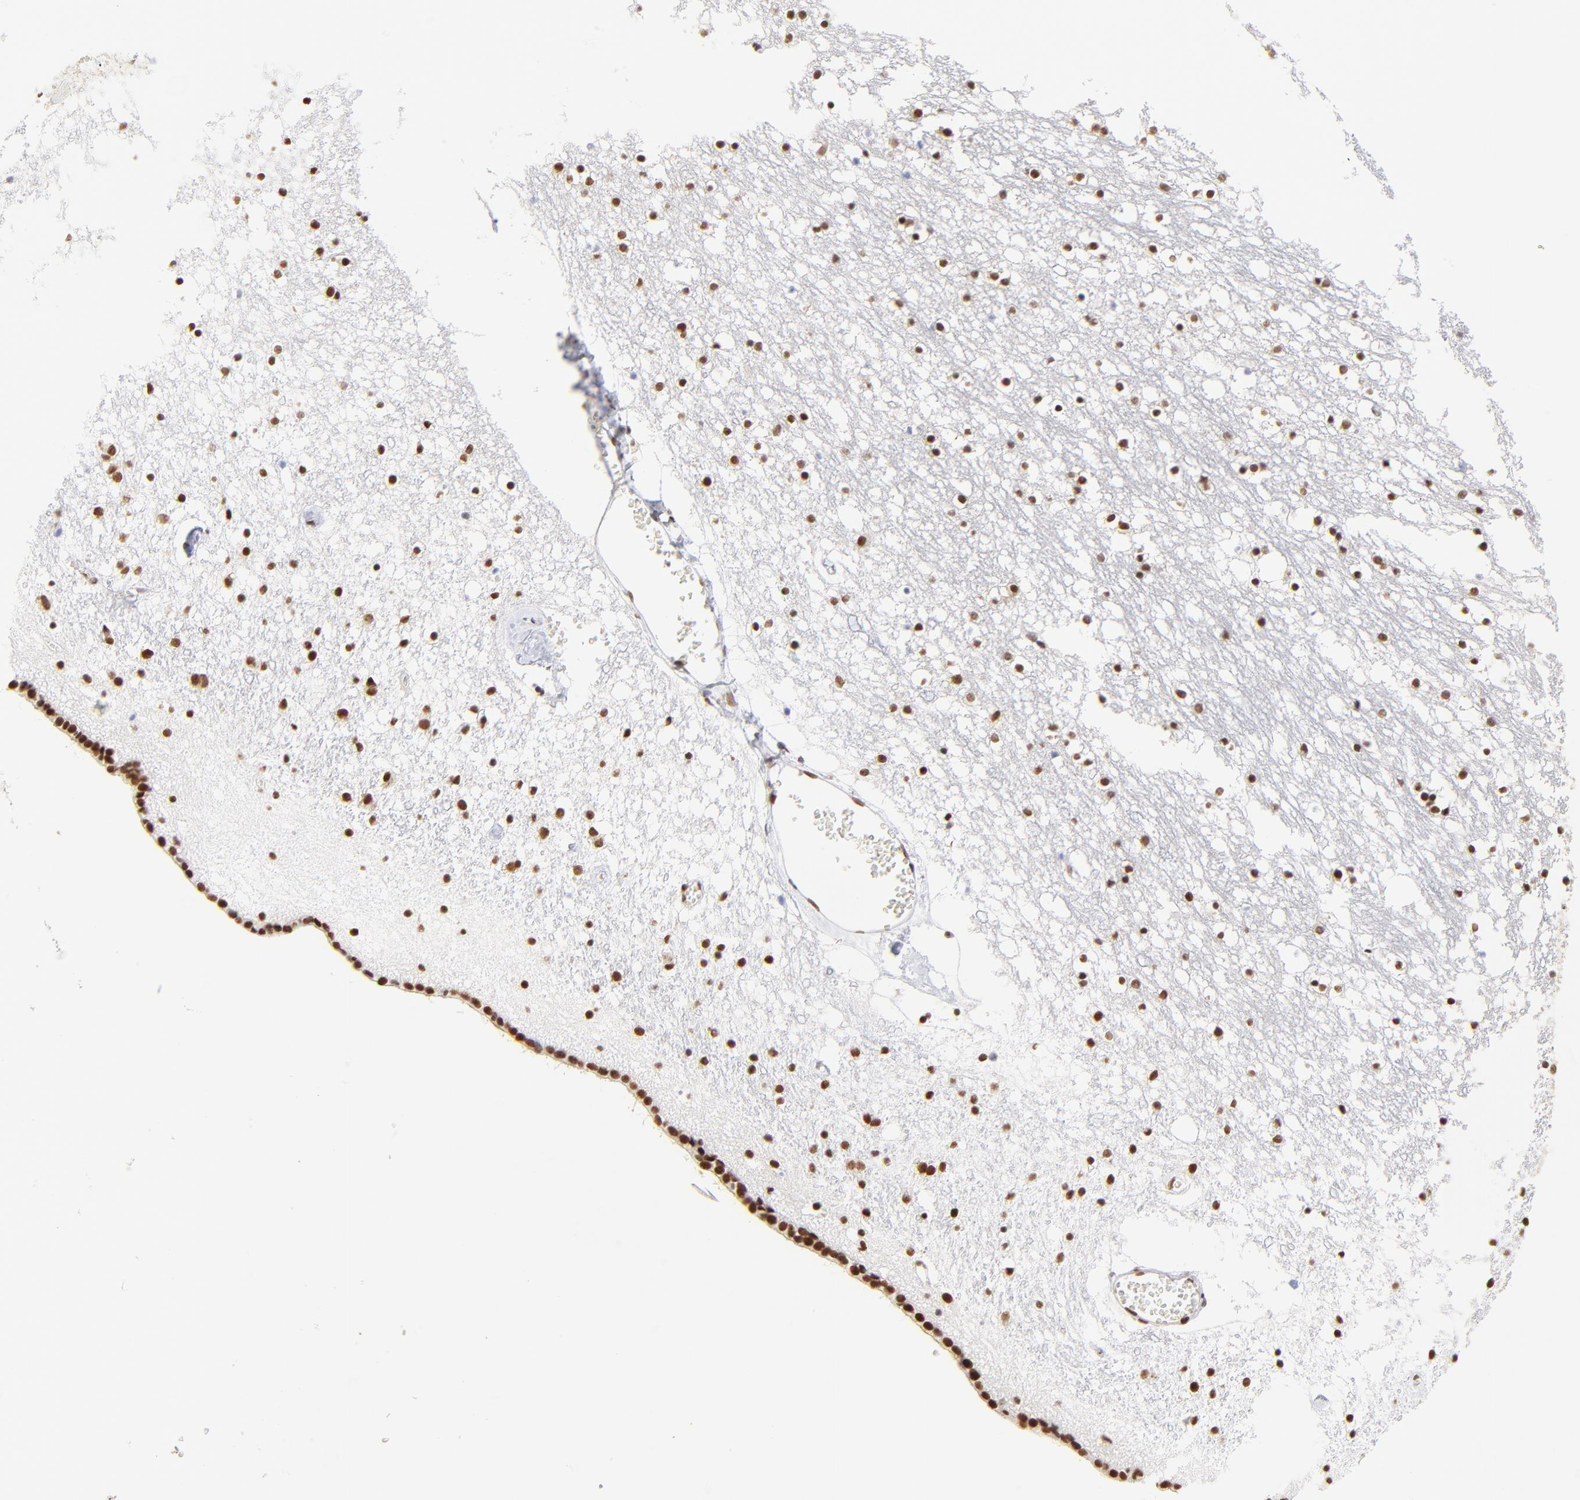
{"staining": {"intensity": "moderate", "quantity": ">75%", "location": "nuclear"}, "tissue": "caudate", "cell_type": "Glial cells", "image_type": "normal", "snomed": [{"axis": "morphology", "description": "Normal tissue, NOS"}, {"axis": "topography", "description": "Lateral ventricle wall"}], "caption": "Glial cells exhibit medium levels of moderate nuclear expression in about >75% of cells in unremarkable caudate. Nuclei are stained in blue.", "gene": "ZMYM3", "patient": {"sex": "male", "age": 45}}